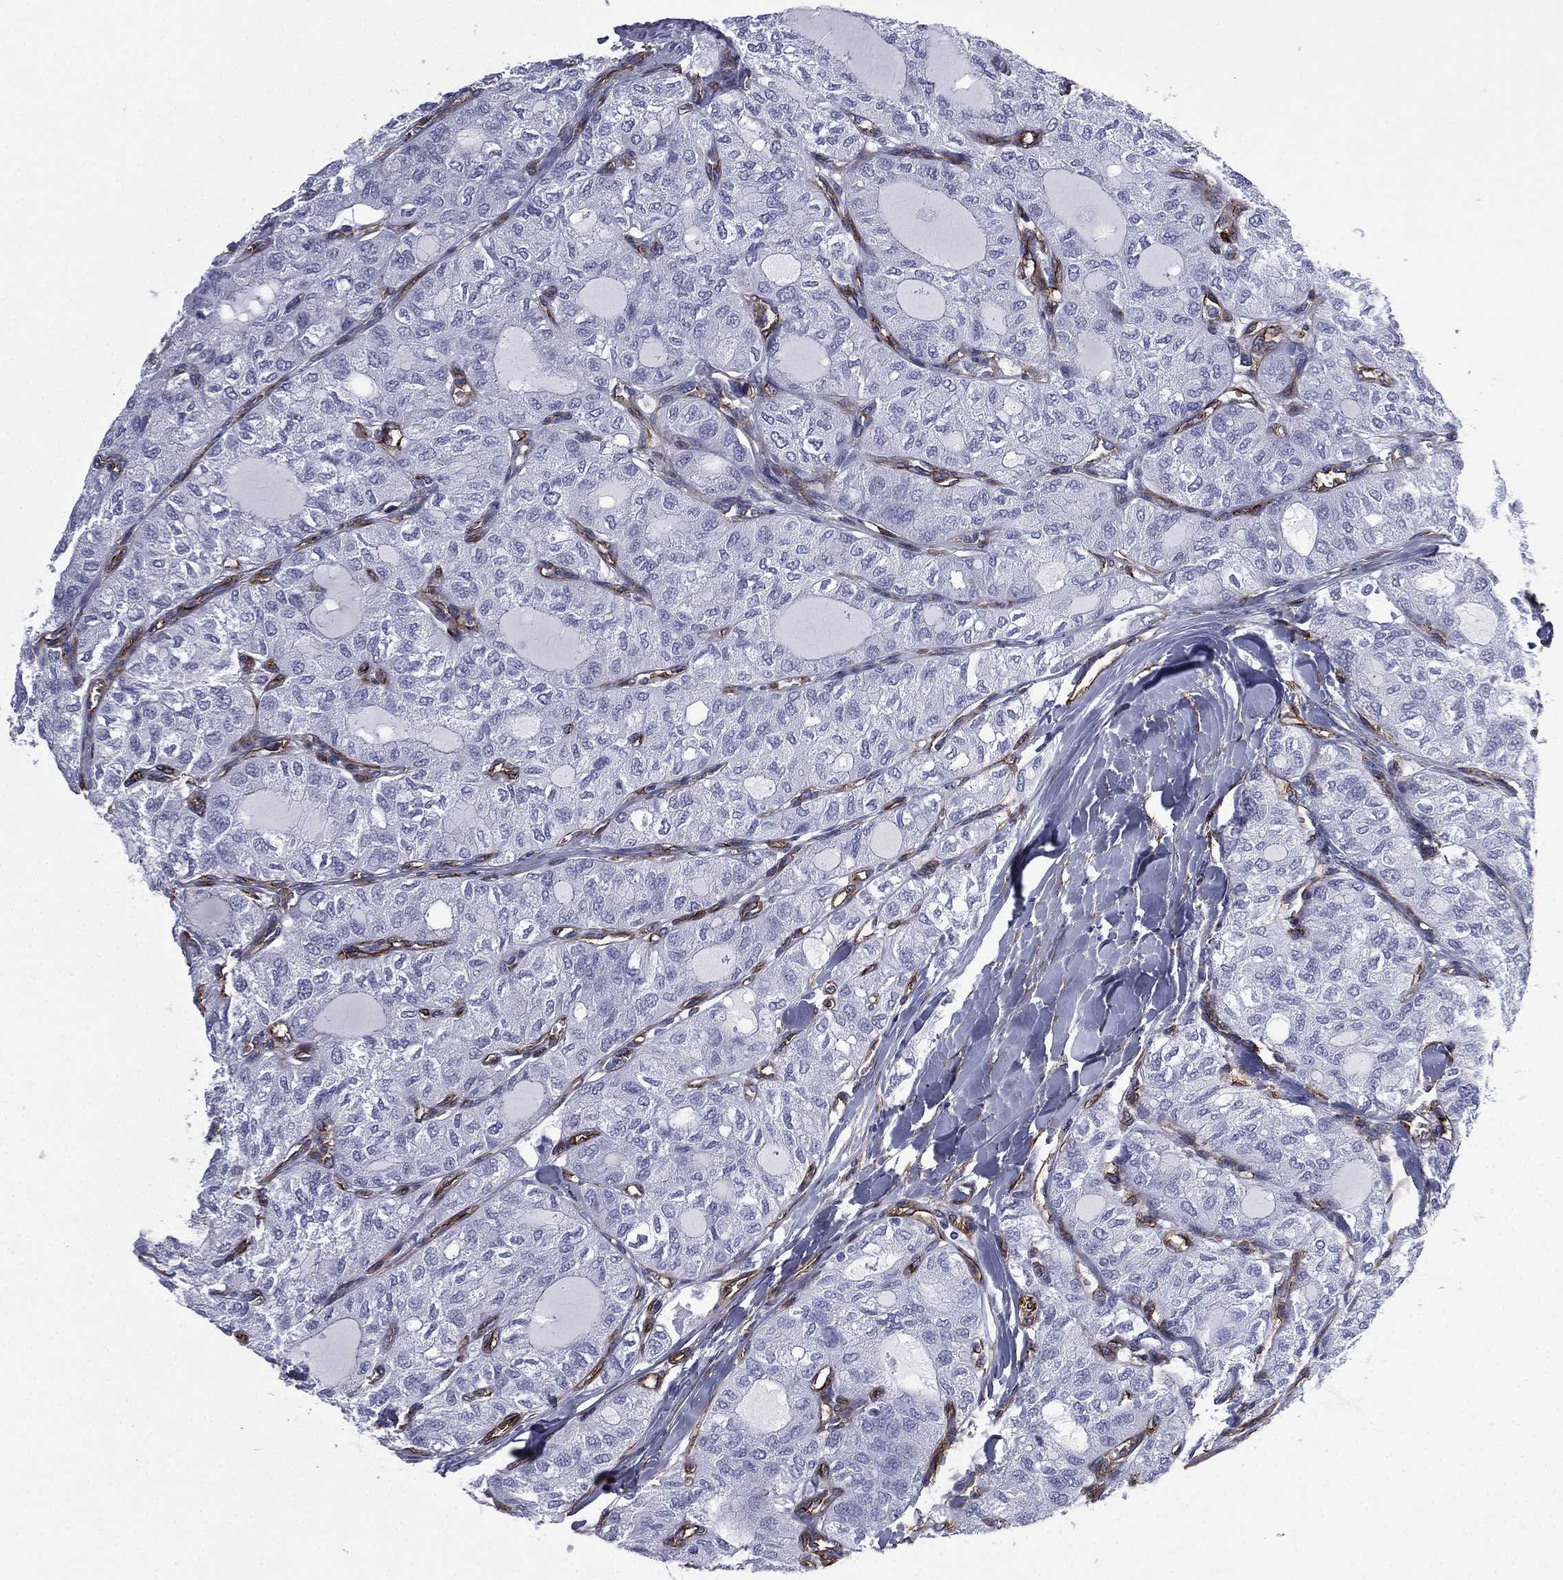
{"staining": {"intensity": "negative", "quantity": "none", "location": "none"}, "tissue": "thyroid cancer", "cell_type": "Tumor cells", "image_type": "cancer", "snomed": [{"axis": "morphology", "description": "Follicular adenoma carcinoma, NOS"}, {"axis": "topography", "description": "Thyroid gland"}], "caption": "High magnification brightfield microscopy of thyroid cancer (follicular adenoma carcinoma) stained with DAB (brown) and counterstained with hematoxylin (blue): tumor cells show no significant expression.", "gene": "CAVIN3", "patient": {"sex": "male", "age": 75}}